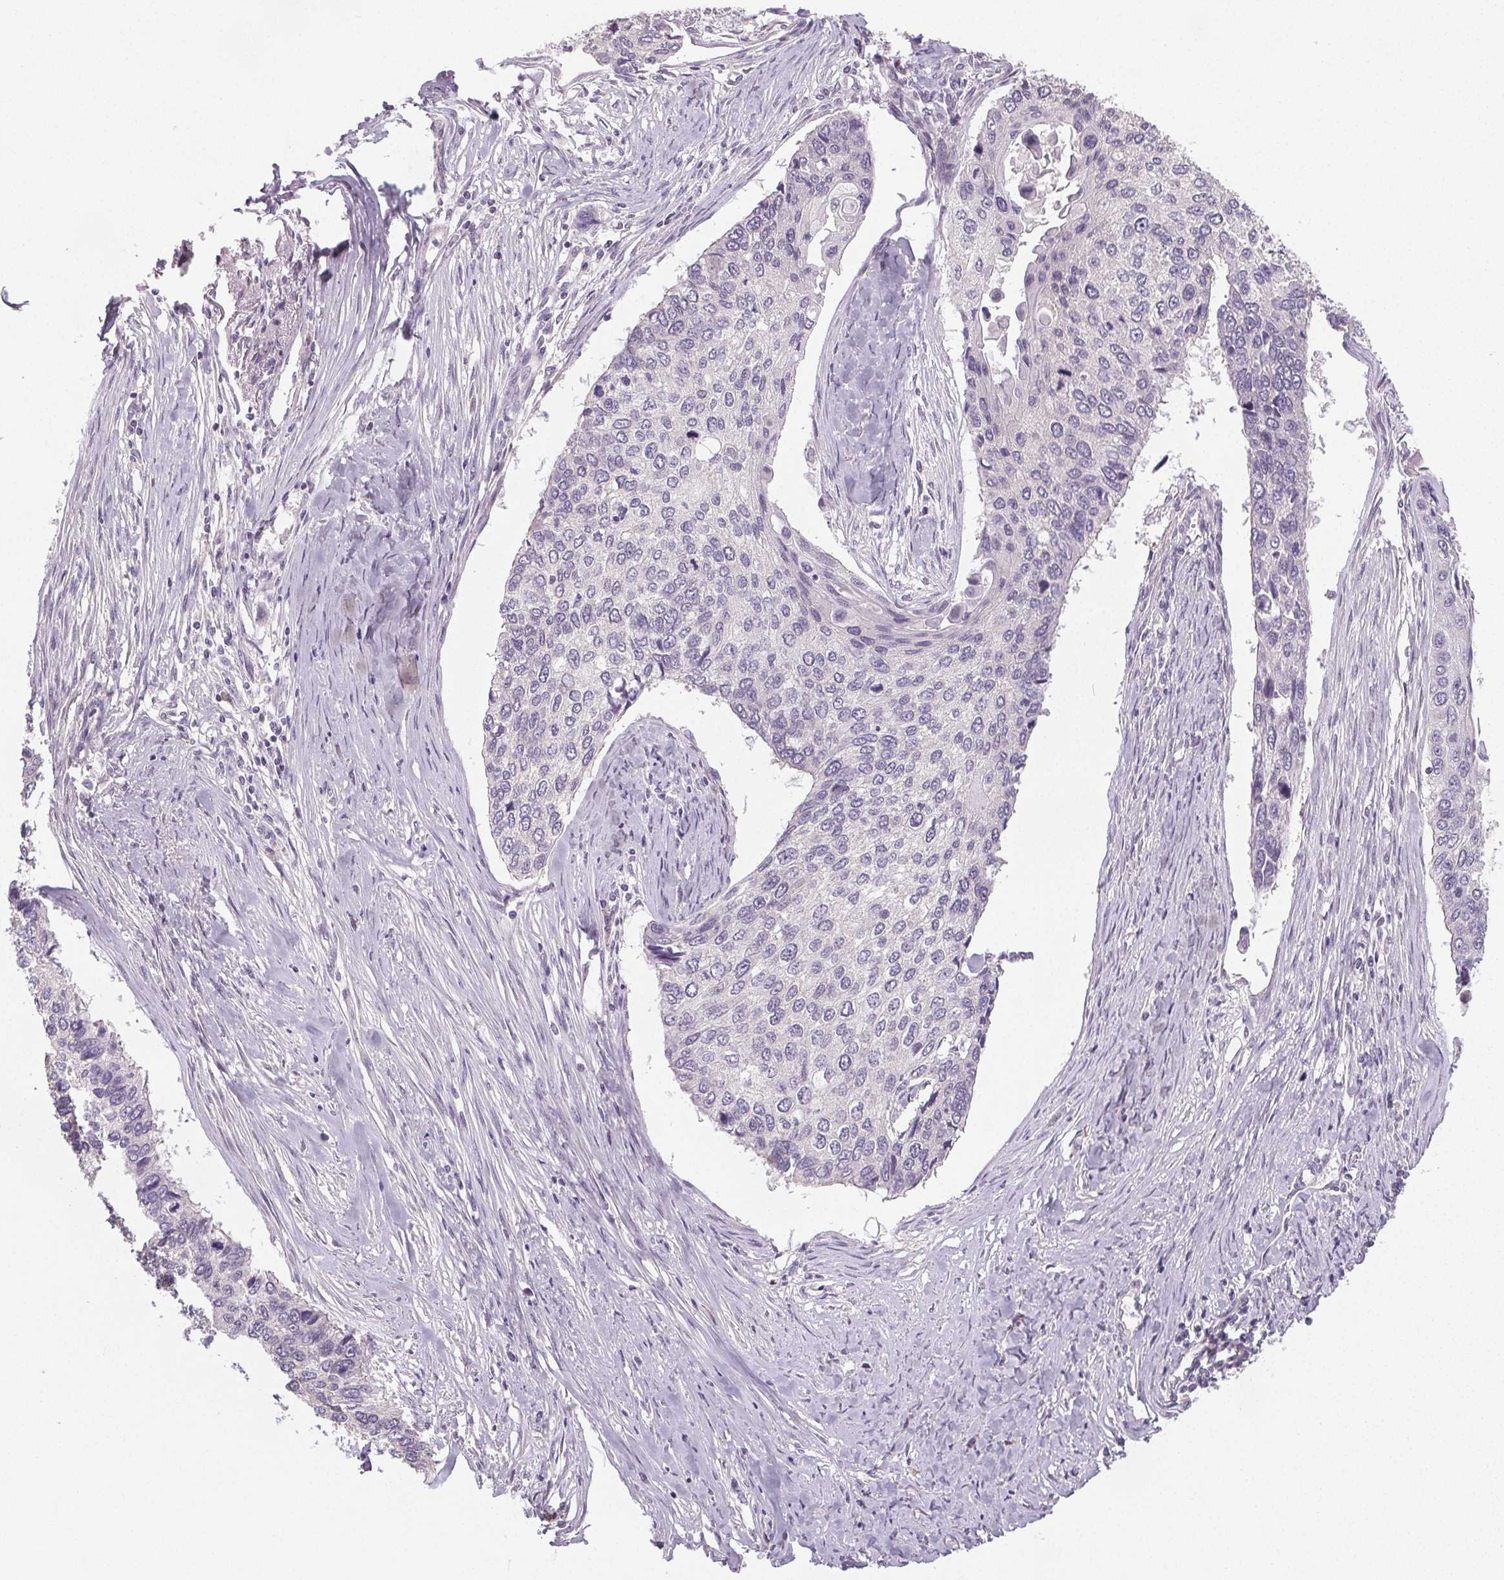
{"staining": {"intensity": "negative", "quantity": "none", "location": "none"}, "tissue": "lung cancer", "cell_type": "Tumor cells", "image_type": "cancer", "snomed": [{"axis": "morphology", "description": "Squamous cell carcinoma, NOS"}, {"axis": "morphology", "description": "Squamous cell carcinoma, metastatic, NOS"}, {"axis": "topography", "description": "Lung"}], "caption": "Immunohistochemical staining of lung cancer (metastatic squamous cell carcinoma) shows no significant positivity in tumor cells.", "gene": "SLC26A2", "patient": {"sex": "male", "age": 63}}